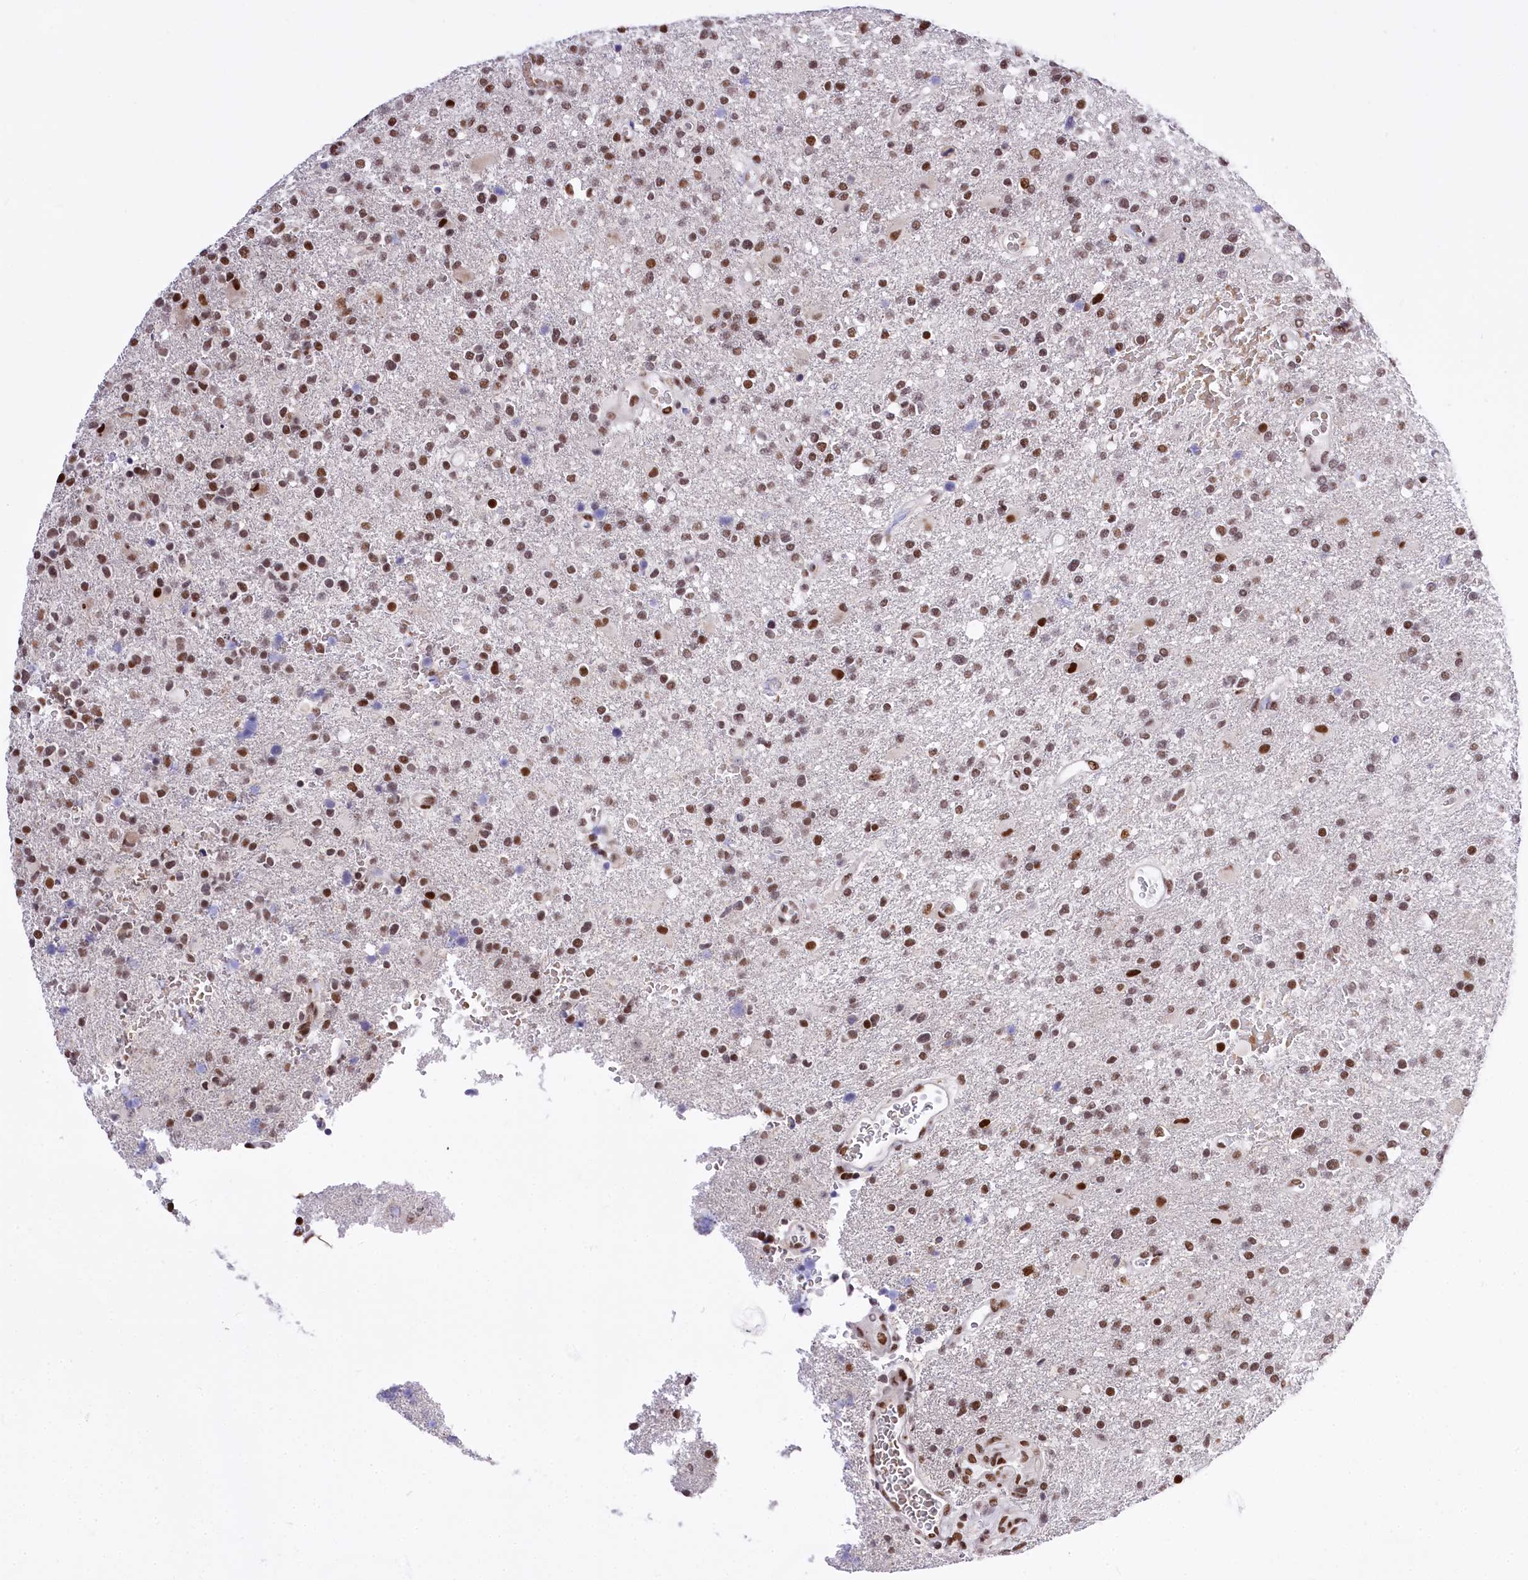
{"staining": {"intensity": "moderate", "quantity": ">75%", "location": "nuclear"}, "tissue": "glioma", "cell_type": "Tumor cells", "image_type": "cancer", "snomed": [{"axis": "morphology", "description": "Glioma, malignant, High grade"}, {"axis": "topography", "description": "Brain"}], "caption": "DAB immunohistochemical staining of malignant glioma (high-grade) reveals moderate nuclear protein expression in approximately >75% of tumor cells.", "gene": "POU4F3", "patient": {"sex": "male", "age": 72}}